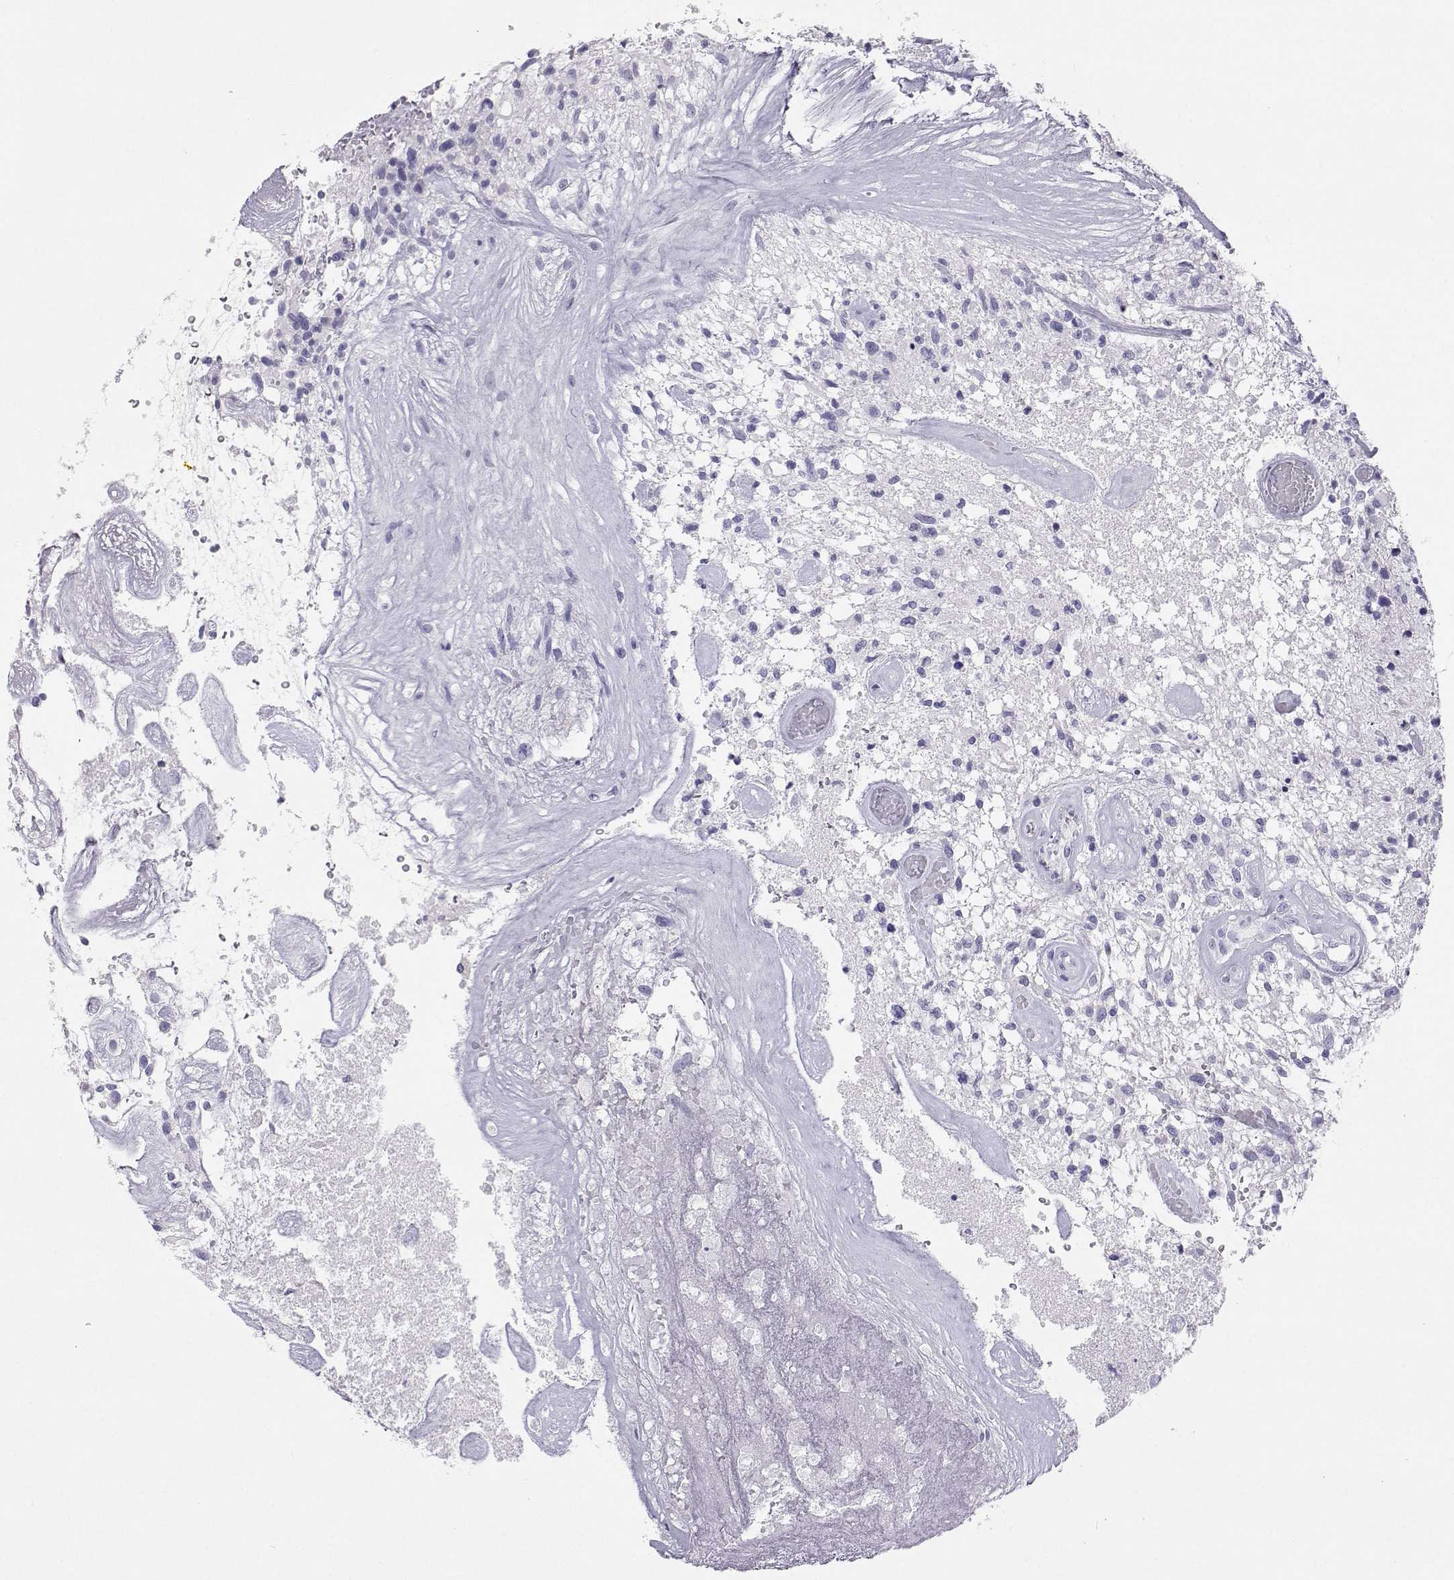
{"staining": {"intensity": "negative", "quantity": "none", "location": "none"}, "tissue": "glioma", "cell_type": "Tumor cells", "image_type": "cancer", "snomed": [{"axis": "morphology", "description": "Glioma, malignant, High grade"}, {"axis": "topography", "description": "Brain"}], "caption": "This is a photomicrograph of immunohistochemistry staining of malignant glioma (high-grade), which shows no staining in tumor cells.", "gene": "PLIN4", "patient": {"sex": "male", "age": 75}}